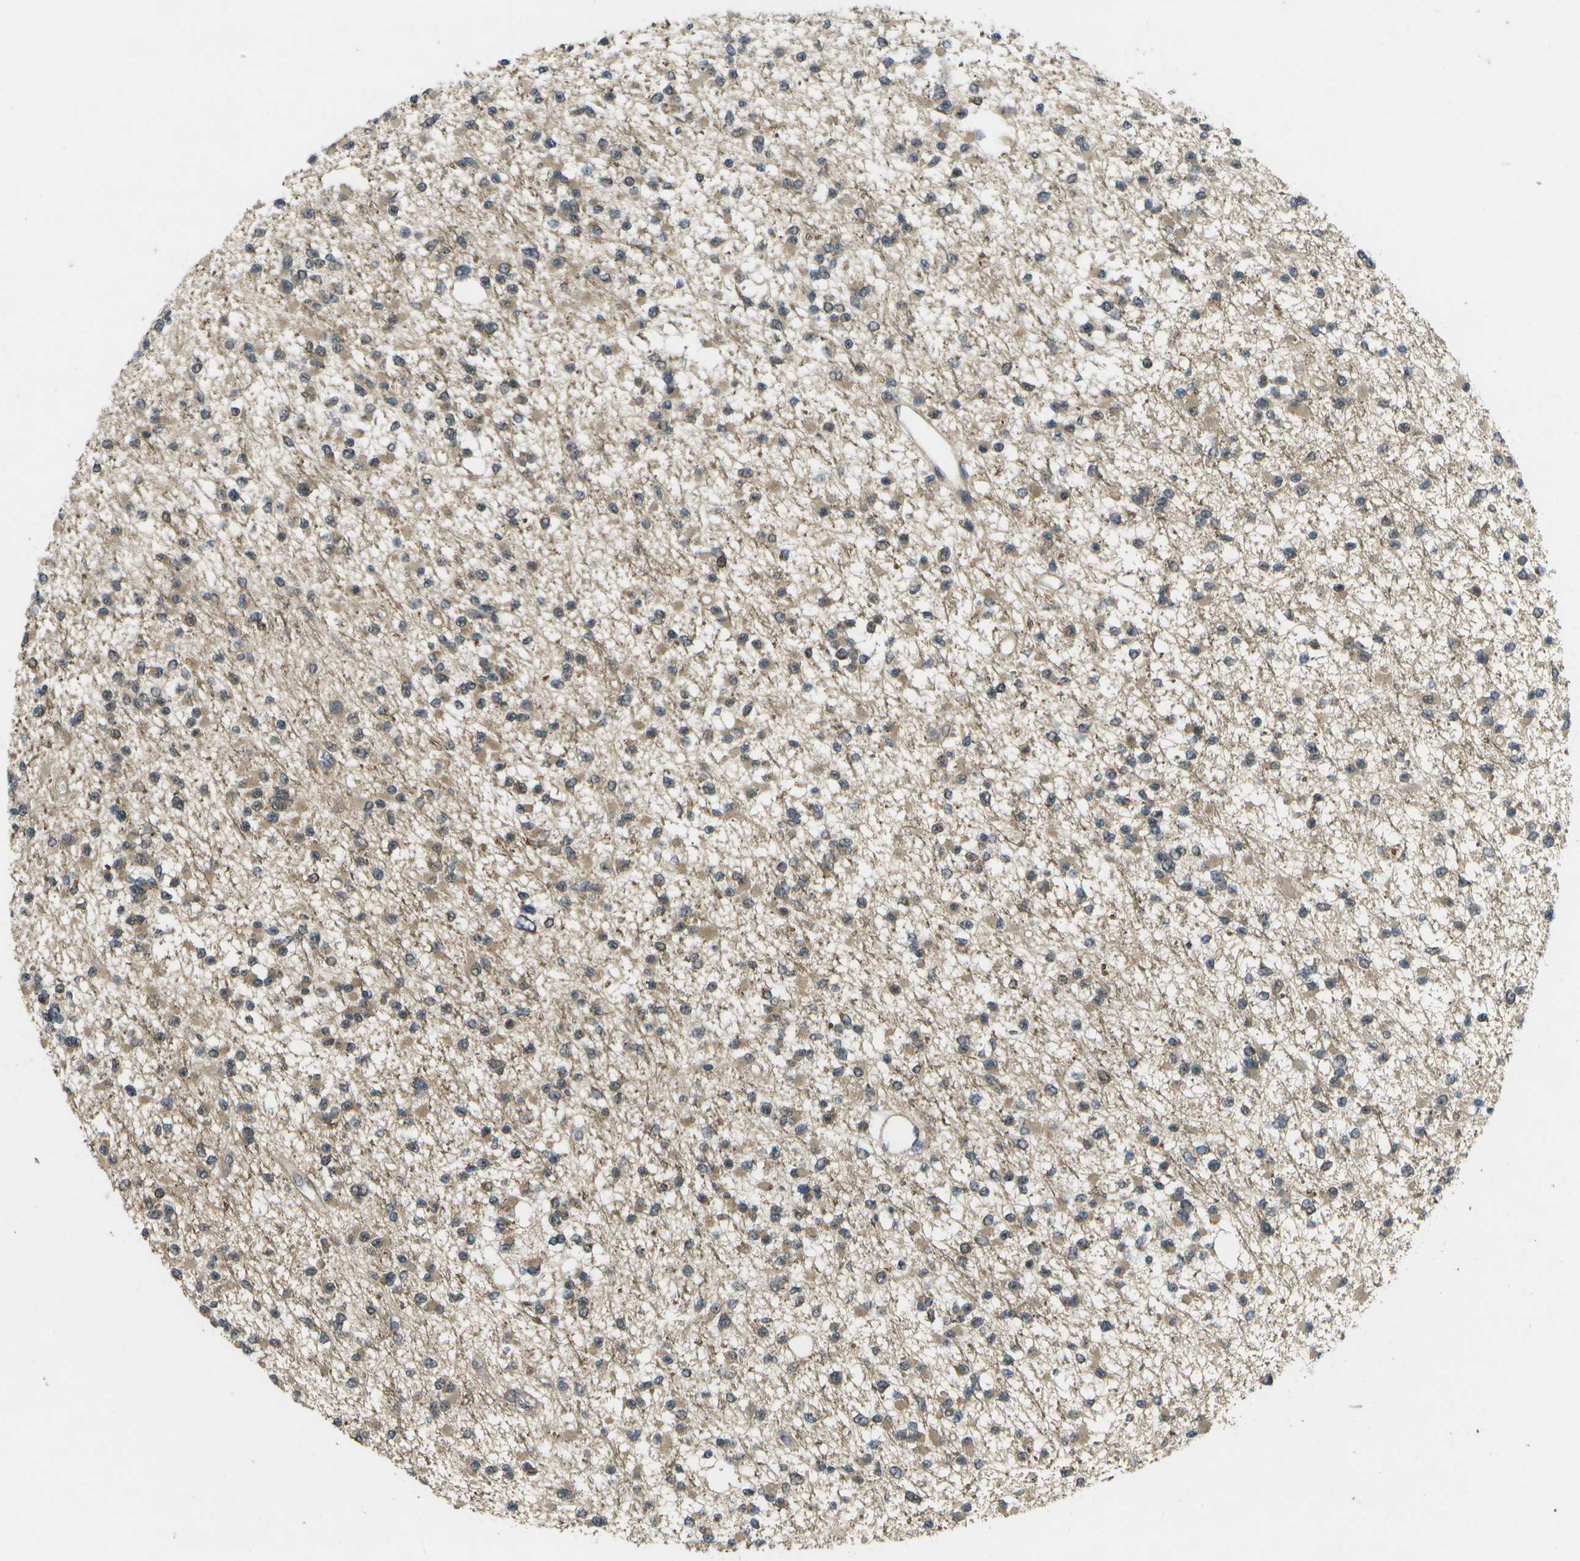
{"staining": {"intensity": "weak", "quantity": "25%-75%", "location": "cytoplasmic/membranous"}, "tissue": "glioma", "cell_type": "Tumor cells", "image_type": "cancer", "snomed": [{"axis": "morphology", "description": "Glioma, malignant, Low grade"}, {"axis": "topography", "description": "Brain"}], "caption": "The image shows immunohistochemical staining of low-grade glioma (malignant). There is weak cytoplasmic/membranous positivity is identified in about 25%-75% of tumor cells. The staining was performed using DAB, with brown indicating positive protein expression. Nuclei are stained blue with hematoxylin.", "gene": "ALAS1", "patient": {"sex": "female", "age": 22}}